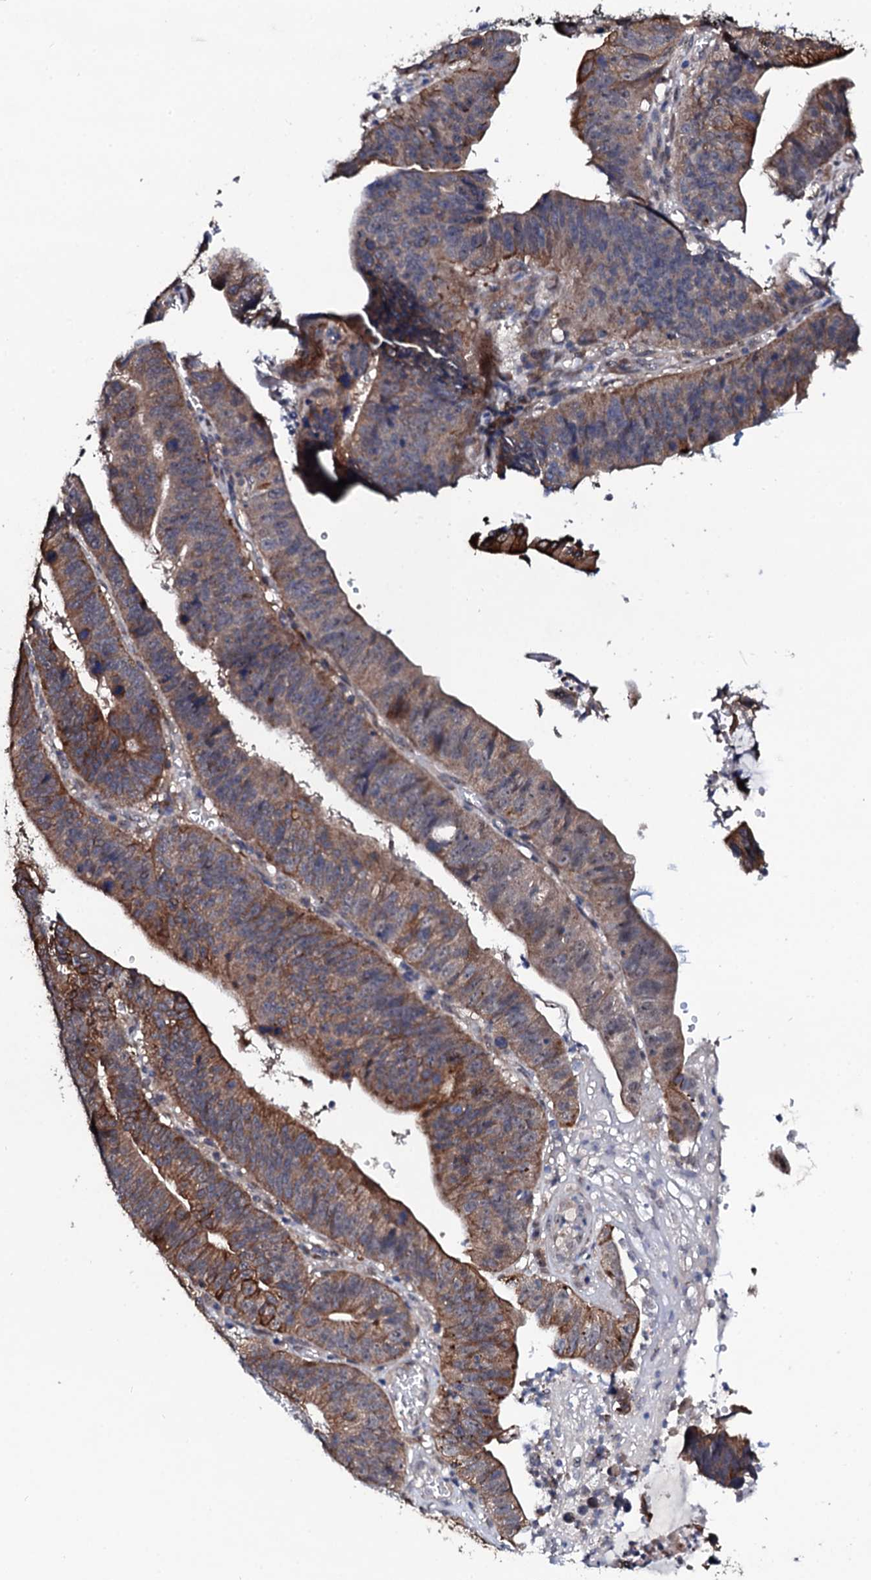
{"staining": {"intensity": "strong", "quantity": "25%-75%", "location": "cytoplasmic/membranous"}, "tissue": "stomach cancer", "cell_type": "Tumor cells", "image_type": "cancer", "snomed": [{"axis": "morphology", "description": "Adenocarcinoma, NOS"}, {"axis": "topography", "description": "Stomach"}], "caption": "Protein expression by IHC reveals strong cytoplasmic/membranous staining in about 25%-75% of tumor cells in stomach cancer.", "gene": "IP6K1", "patient": {"sex": "male", "age": 59}}